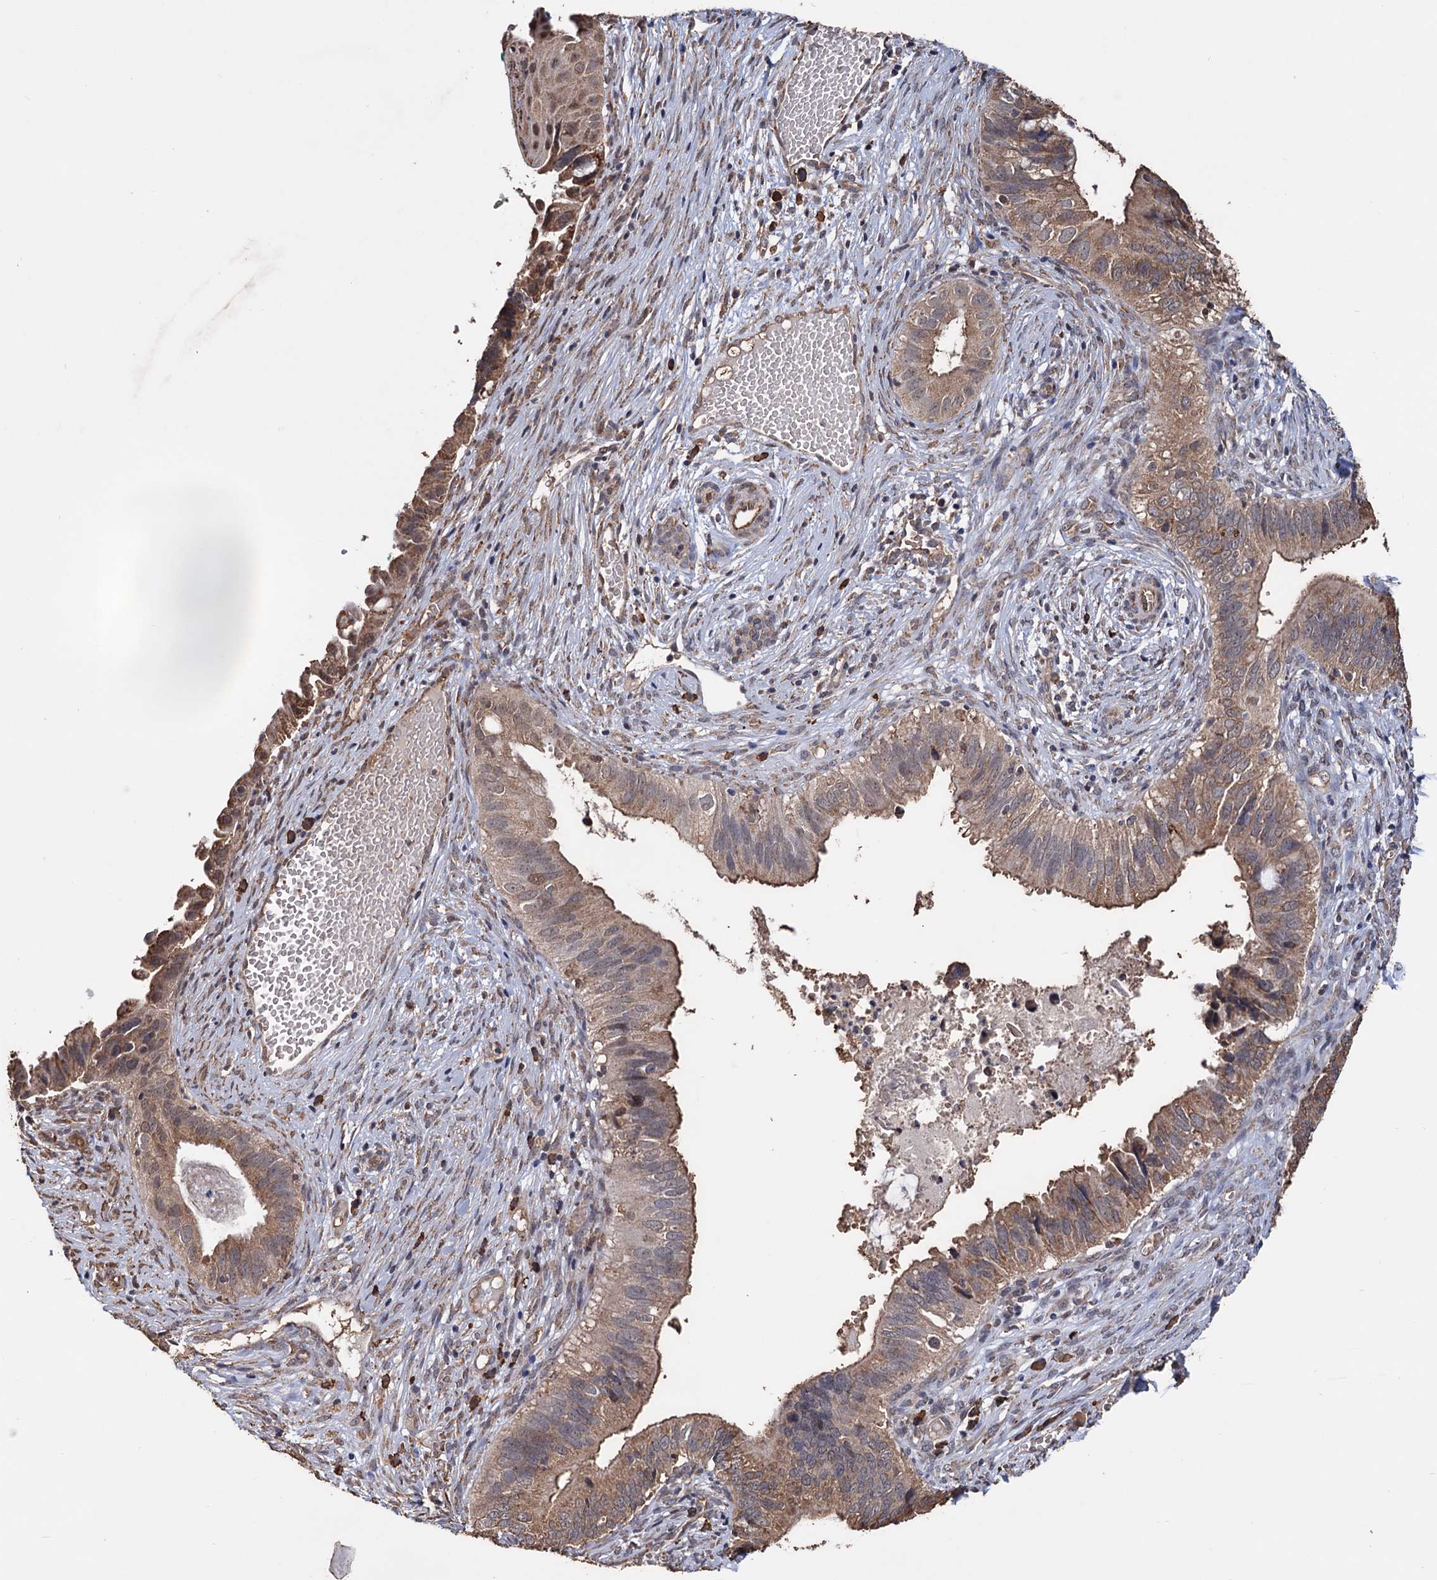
{"staining": {"intensity": "moderate", "quantity": "25%-75%", "location": "cytoplasmic/membranous"}, "tissue": "cervical cancer", "cell_type": "Tumor cells", "image_type": "cancer", "snomed": [{"axis": "morphology", "description": "Adenocarcinoma, NOS"}, {"axis": "topography", "description": "Cervix"}], "caption": "Immunohistochemistry (IHC) image of adenocarcinoma (cervical) stained for a protein (brown), which shows medium levels of moderate cytoplasmic/membranous staining in approximately 25%-75% of tumor cells.", "gene": "TBC1D12", "patient": {"sex": "female", "age": 42}}